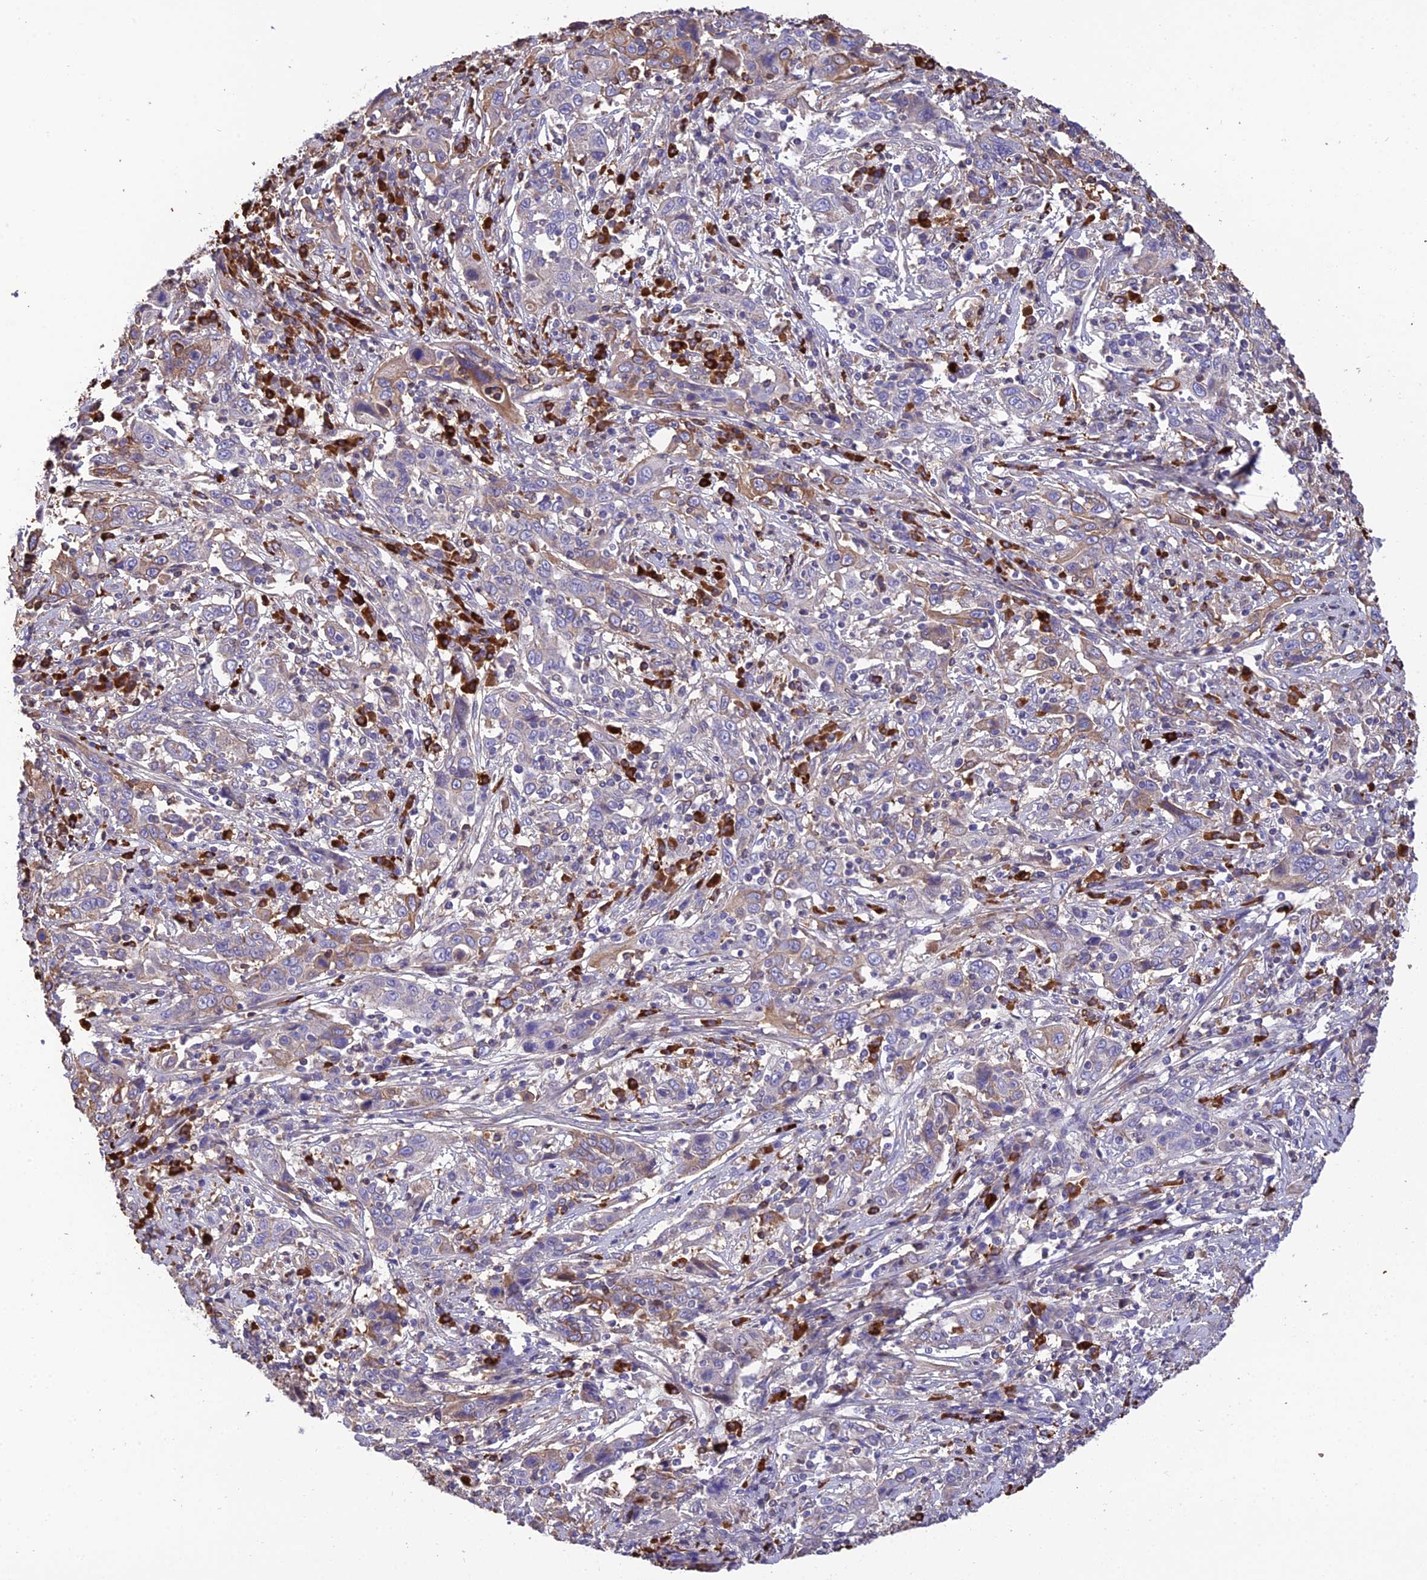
{"staining": {"intensity": "weak", "quantity": "<25%", "location": "cytoplasmic/membranous"}, "tissue": "cervical cancer", "cell_type": "Tumor cells", "image_type": "cancer", "snomed": [{"axis": "morphology", "description": "Squamous cell carcinoma, NOS"}, {"axis": "topography", "description": "Cervix"}], "caption": "A photomicrograph of cervical cancer (squamous cell carcinoma) stained for a protein reveals no brown staining in tumor cells.", "gene": "MIOS", "patient": {"sex": "female", "age": 46}}